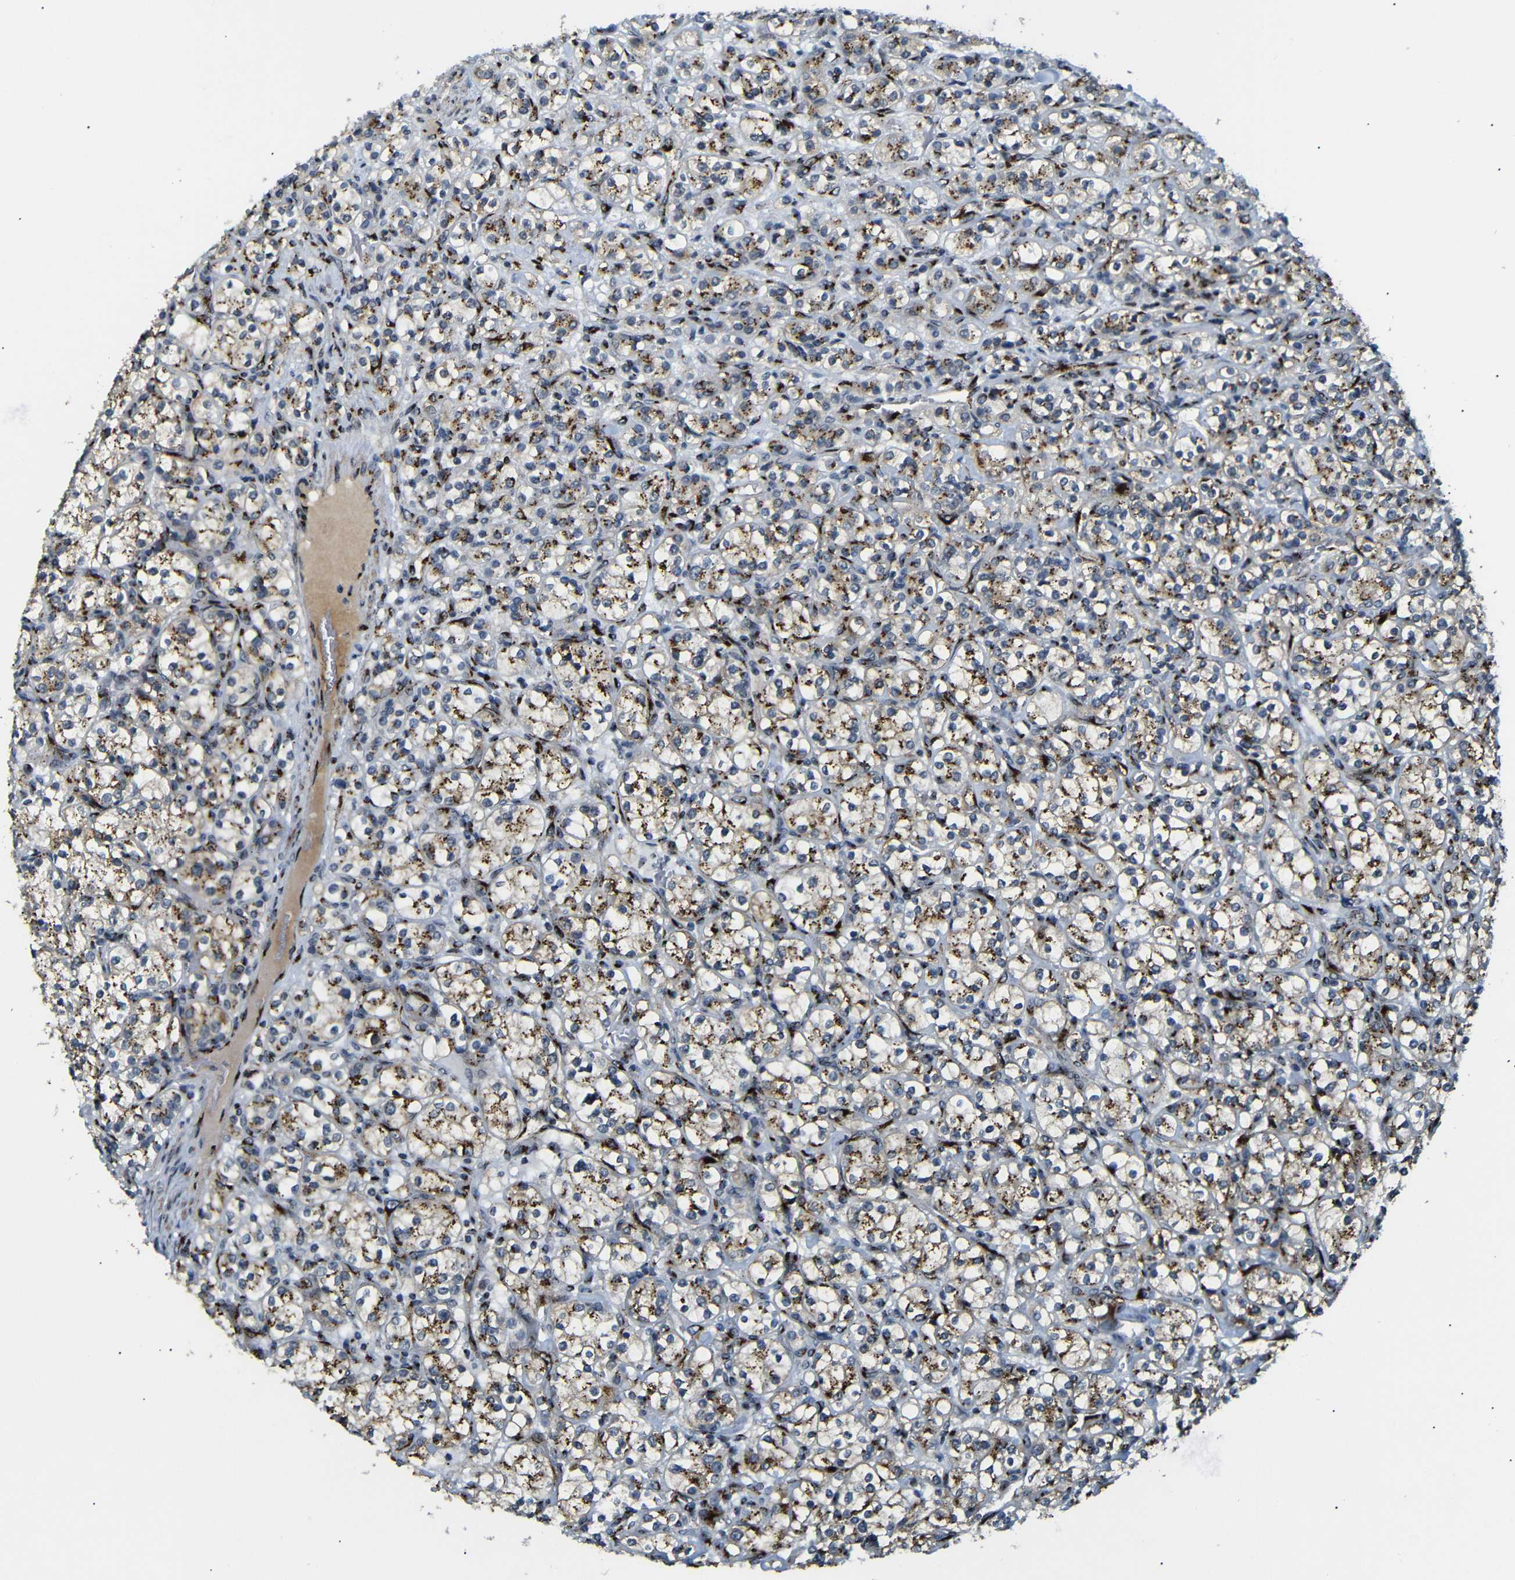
{"staining": {"intensity": "moderate", "quantity": ">75%", "location": "cytoplasmic/membranous"}, "tissue": "renal cancer", "cell_type": "Tumor cells", "image_type": "cancer", "snomed": [{"axis": "morphology", "description": "Adenocarcinoma, NOS"}, {"axis": "topography", "description": "Kidney"}], "caption": "IHC staining of adenocarcinoma (renal), which demonstrates medium levels of moderate cytoplasmic/membranous positivity in about >75% of tumor cells indicating moderate cytoplasmic/membranous protein expression. The staining was performed using DAB (brown) for protein detection and nuclei were counterstained in hematoxylin (blue).", "gene": "TGOLN2", "patient": {"sex": "male", "age": 77}}